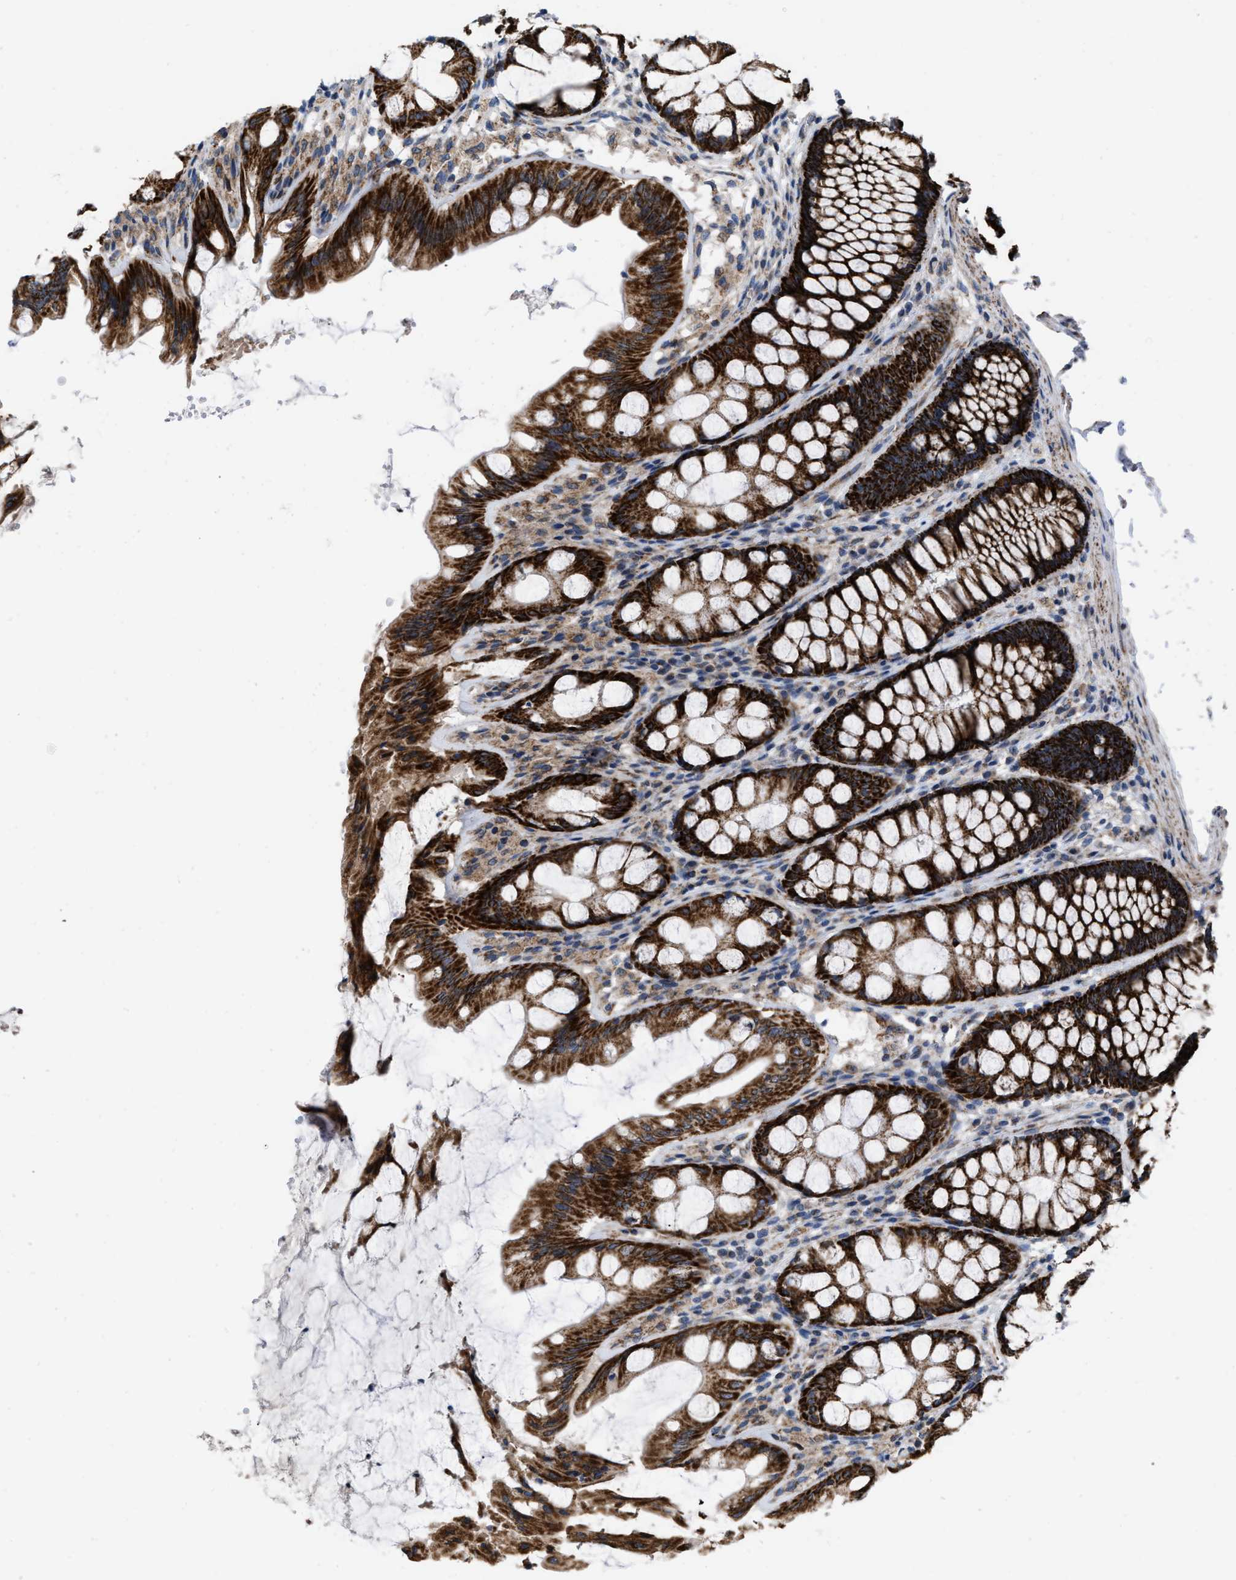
{"staining": {"intensity": "strong", "quantity": ">75%", "location": "cytoplasmic/membranous"}, "tissue": "colon", "cell_type": "Endothelial cells", "image_type": "normal", "snomed": [{"axis": "morphology", "description": "Normal tissue, NOS"}, {"axis": "topography", "description": "Colon"}], "caption": "IHC (DAB (3,3'-diaminobenzidine)) staining of benign human colon displays strong cytoplasmic/membranous protein positivity in about >75% of endothelial cells.", "gene": "AKAP1", "patient": {"sex": "male", "age": 47}}